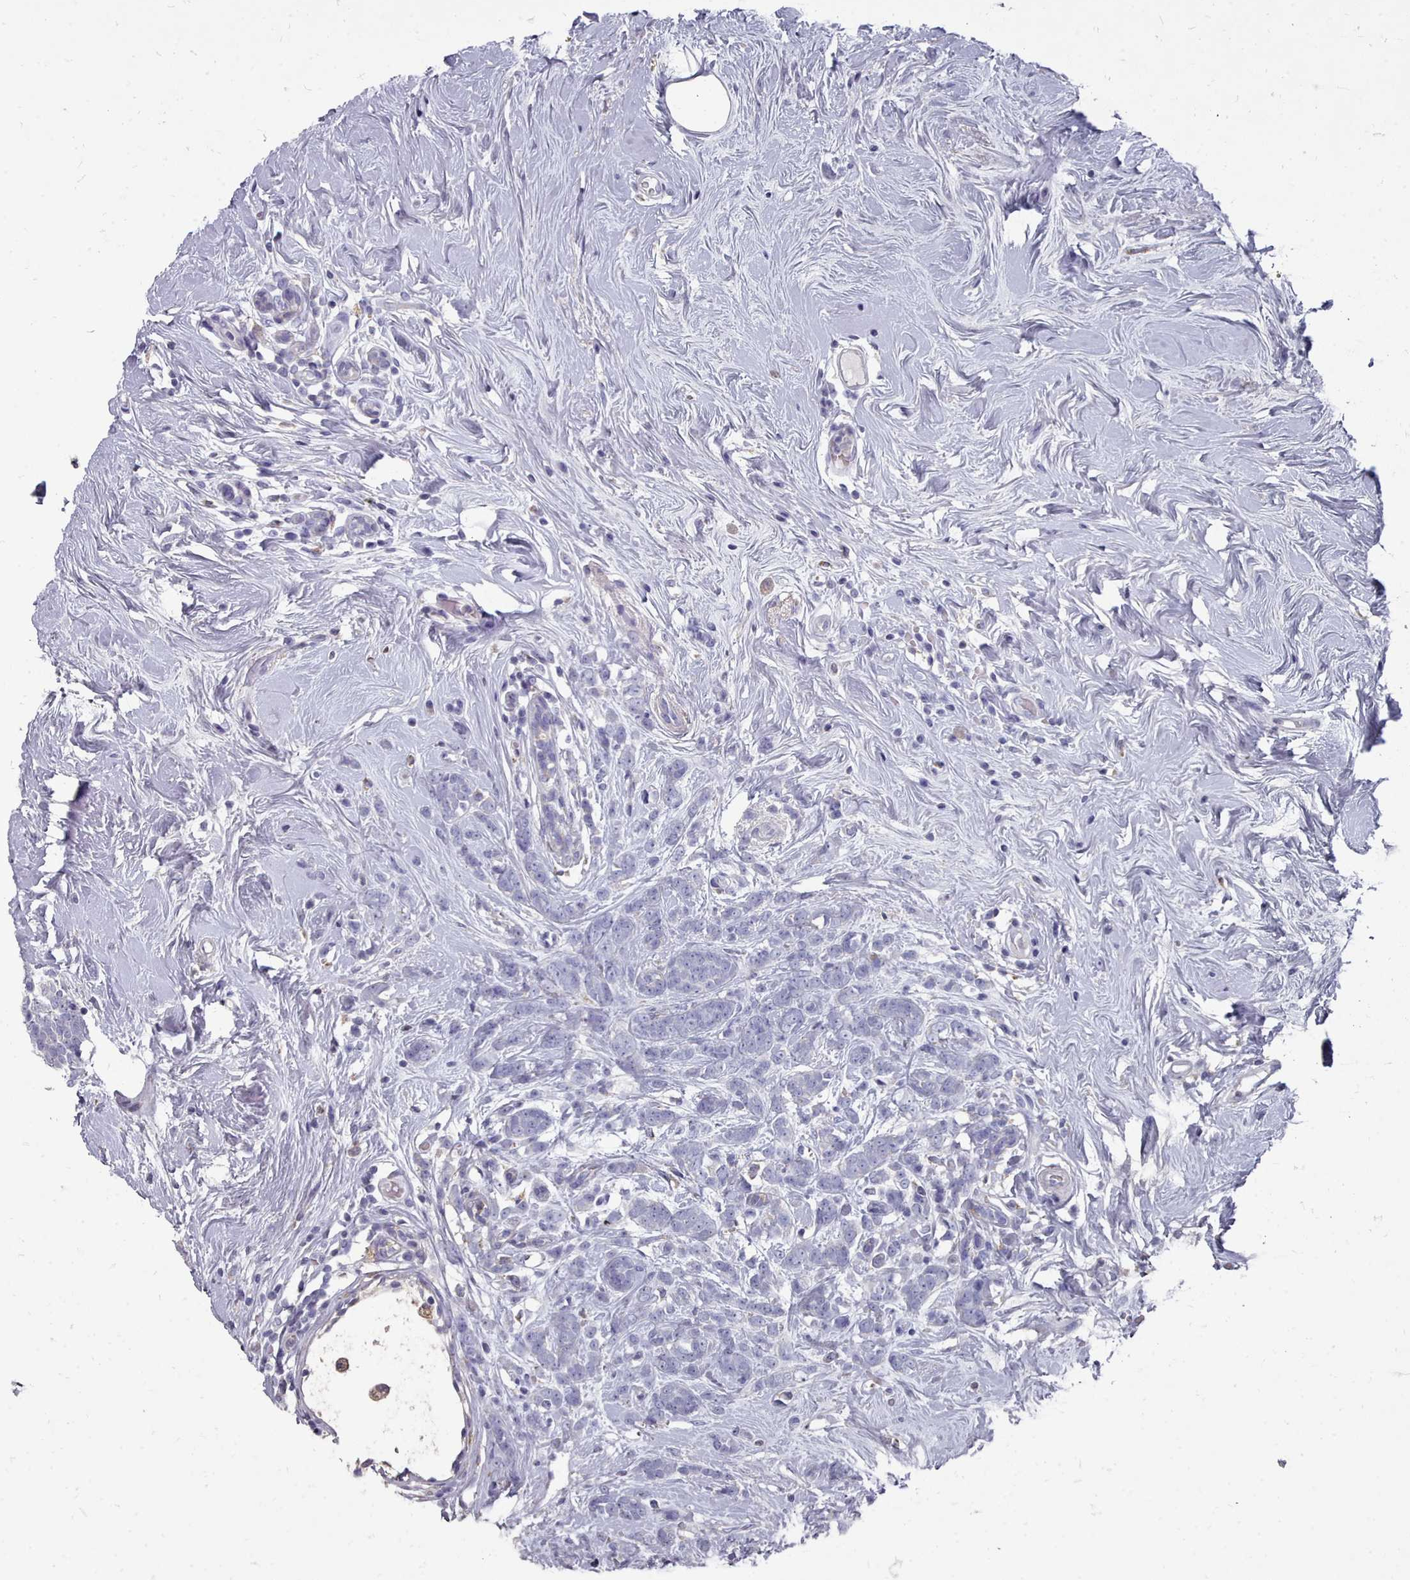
{"staining": {"intensity": "negative", "quantity": "none", "location": "none"}, "tissue": "breast cancer", "cell_type": "Tumor cells", "image_type": "cancer", "snomed": [{"axis": "morphology", "description": "Lobular carcinoma"}, {"axis": "topography", "description": "Breast"}], "caption": "Breast lobular carcinoma stained for a protein using immunohistochemistry (IHC) demonstrates no positivity tumor cells.", "gene": "OTULINL", "patient": {"sex": "female", "age": 58}}